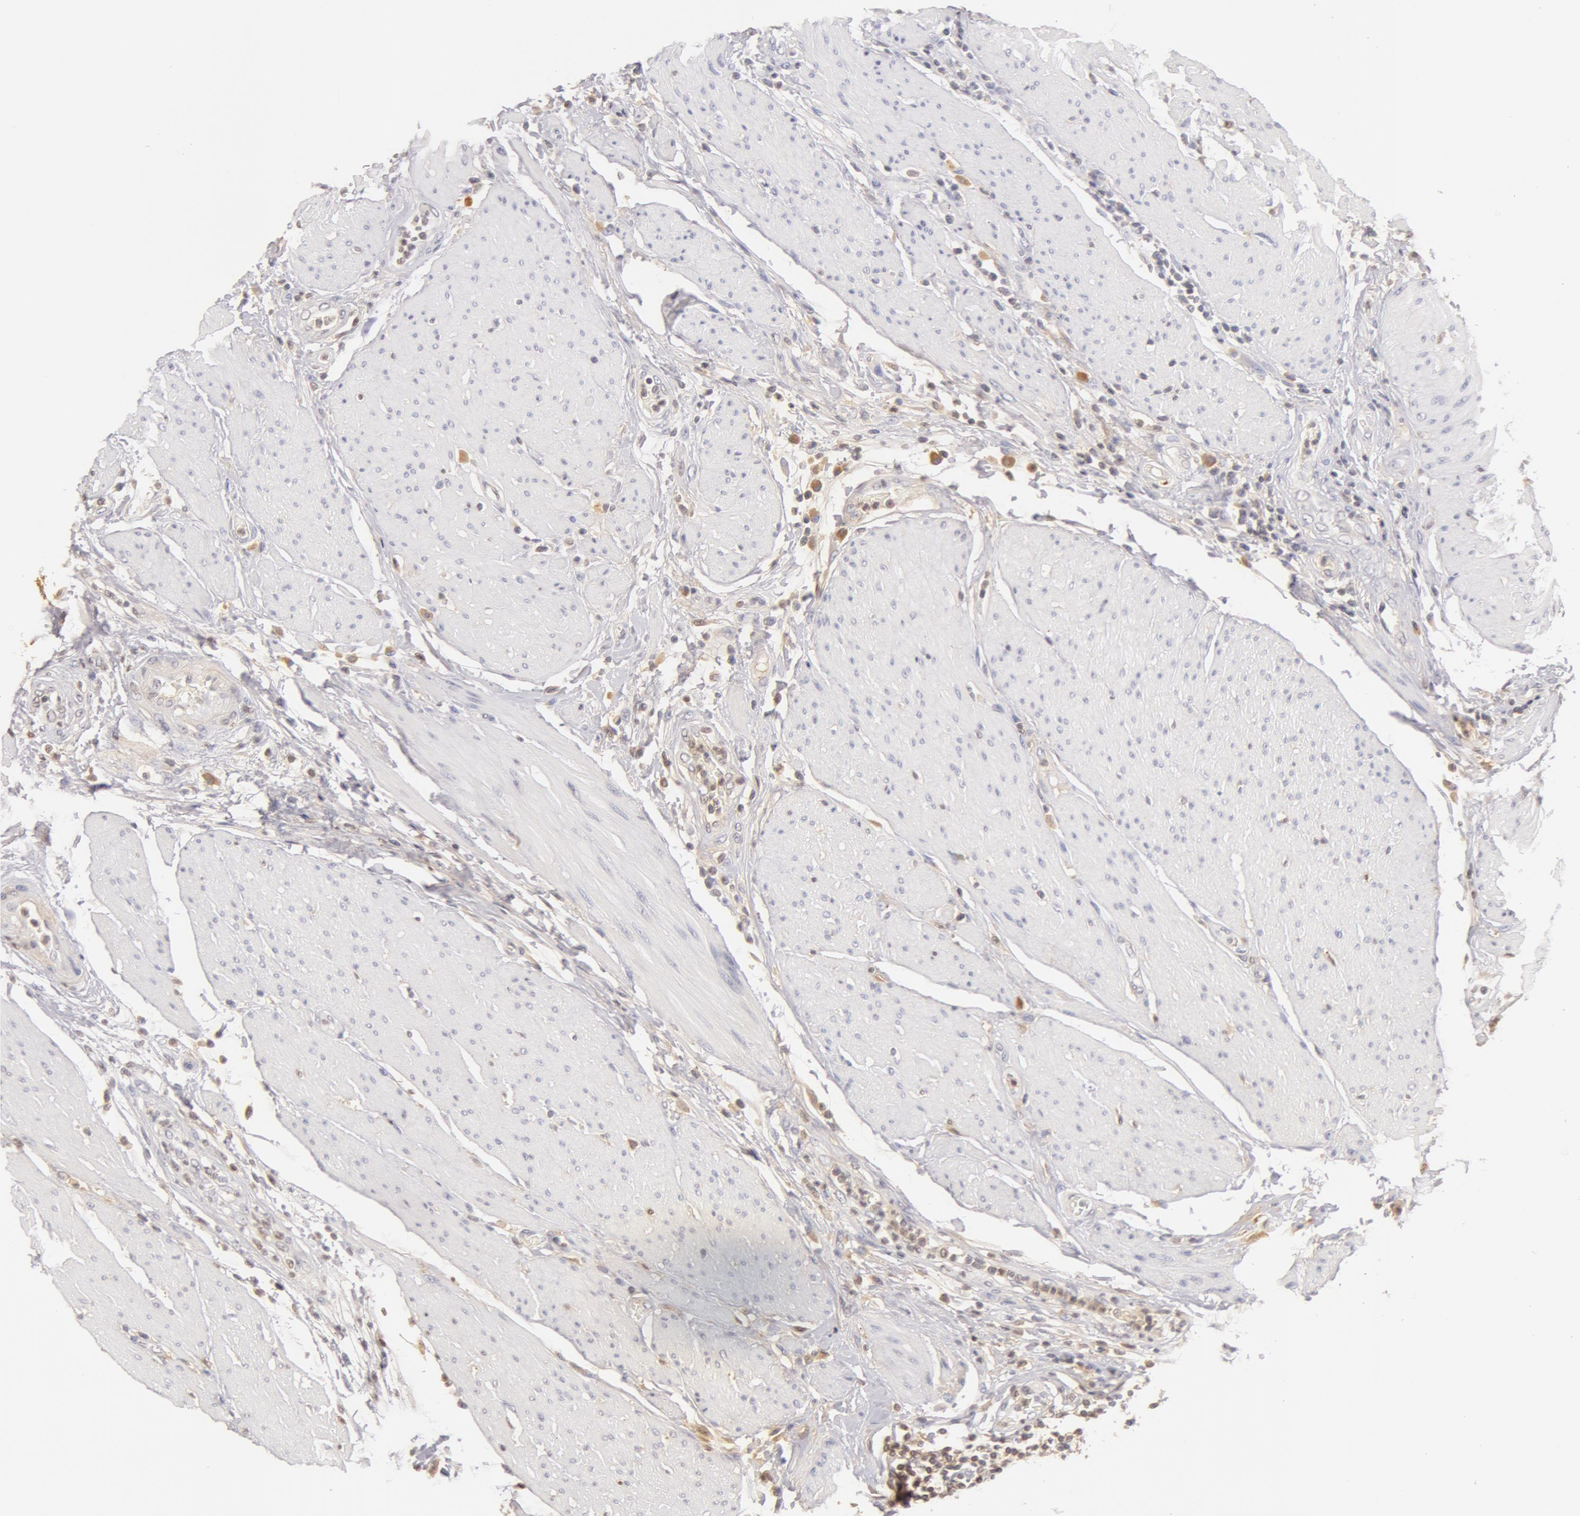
{"staining": {"intensity": "negative", "quantity": "none", "location": "none"}, "tissue": "colorectal cancer", "cell_type": "Tumor cells", "image_type": "cancer", "snomed": [{"axis": "morphology", "description": "Adenocarcinoma, NOS"}, {"axis": "topography", "description": "Rectum"}], "caption": "Immunohistochemistry (IHC) of colorectal cancer (adenocarcinoma) exhibits no expression in tumor cells. (Brightfield microscopy of DAB (3,3'-diaminobenzidine) immunohistochemistry at high magnification).", "gene": "AHSG", "patient": {"sex": "female", "age": 67}}